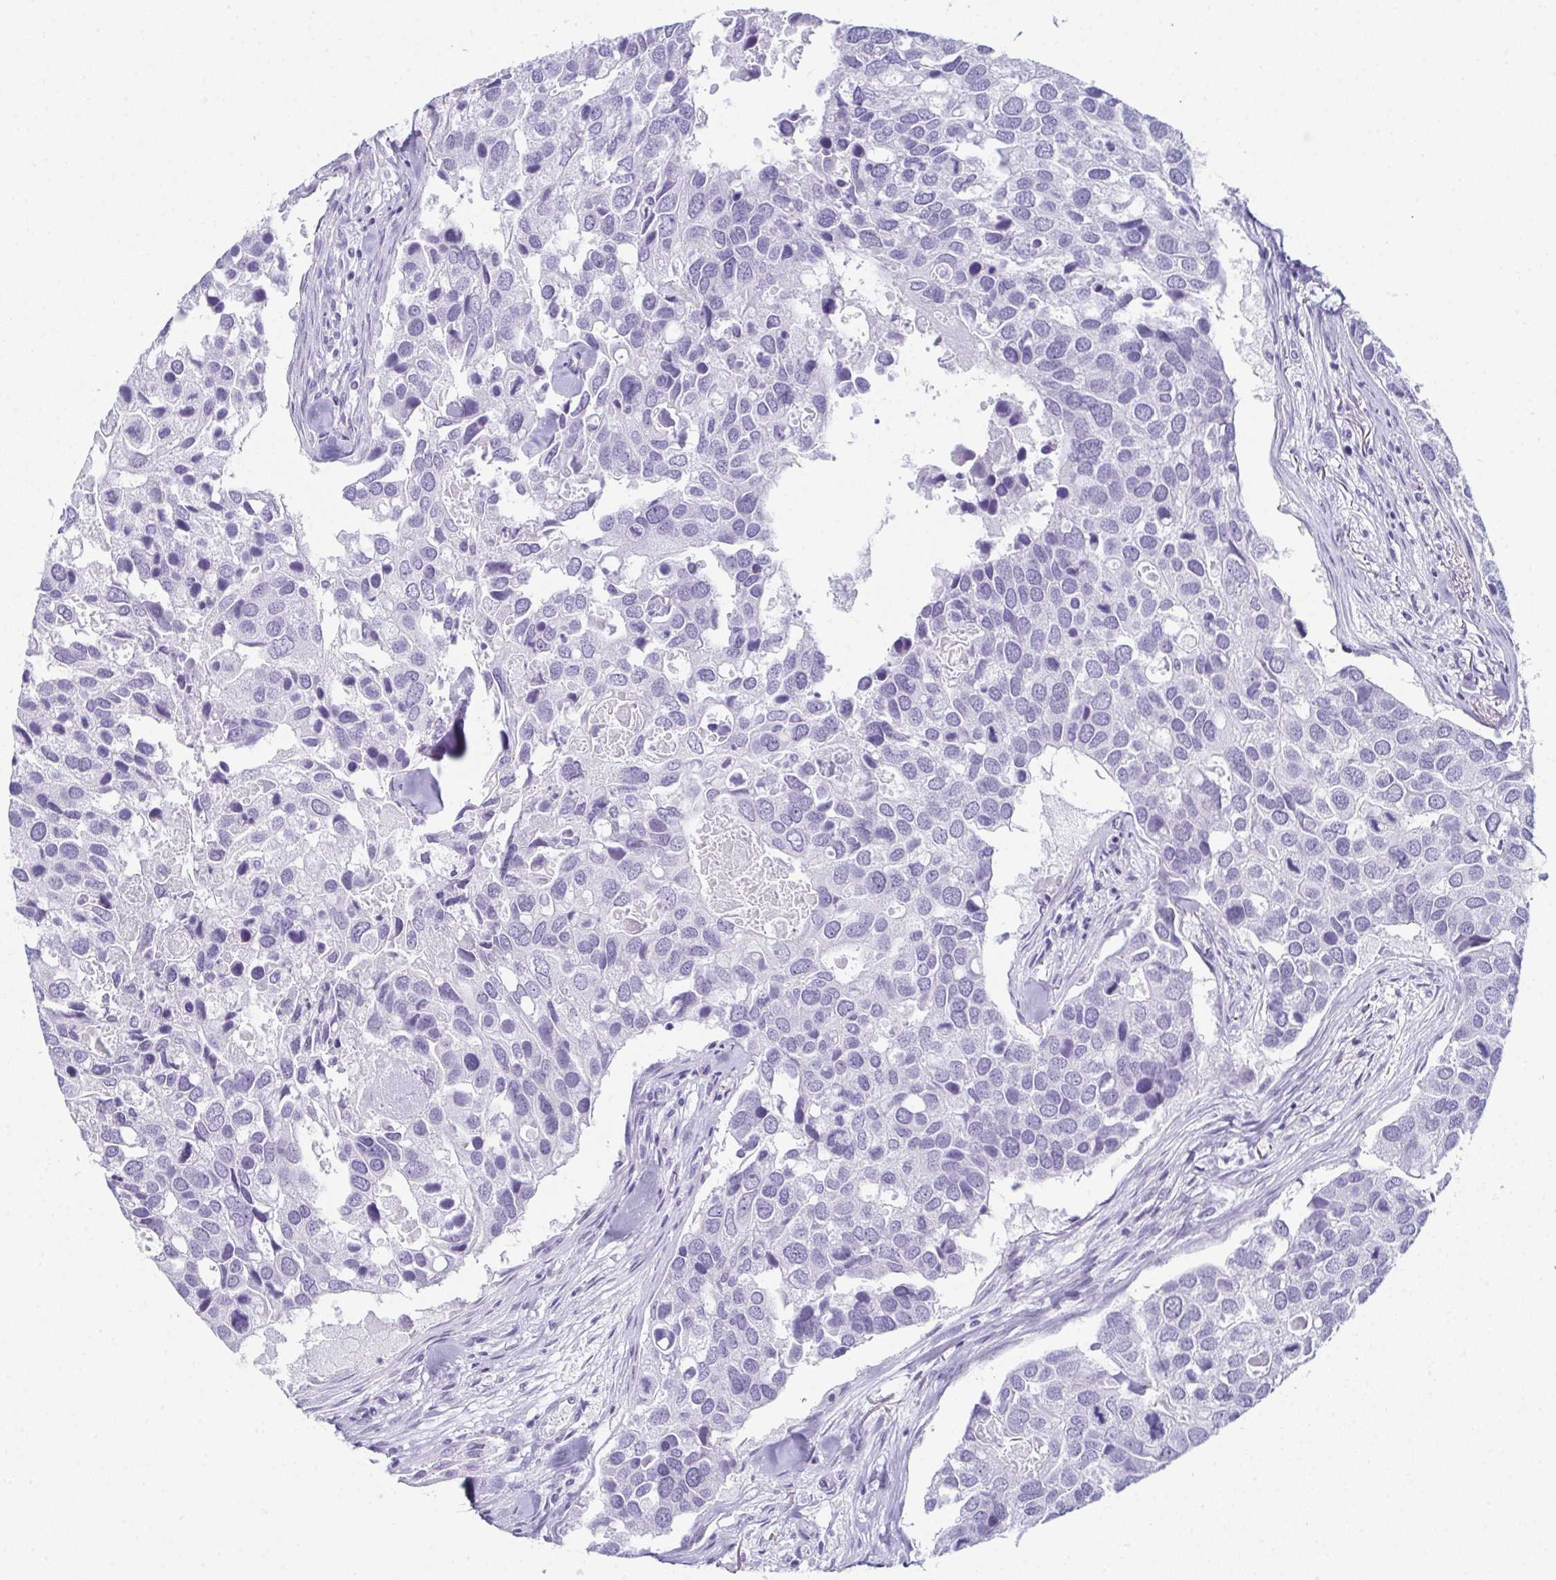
{"staining": {"intensity": "negative", "quantity": "none", "location": "none"}, "tissue": "breast cancer", "cell_type": "Tumor cells", "image_type": "cancer", "snomed": [{"axis": "morphology", "description": "Duct carcinoma"}, {"axis": "topography", "description": "Breast"}], "caption": "Immunohistochemical staining of breast cancer shows no significant staining in tumor cells.", "gene": "ENKUR", "patient": {"sex": "female", "age": 83}}